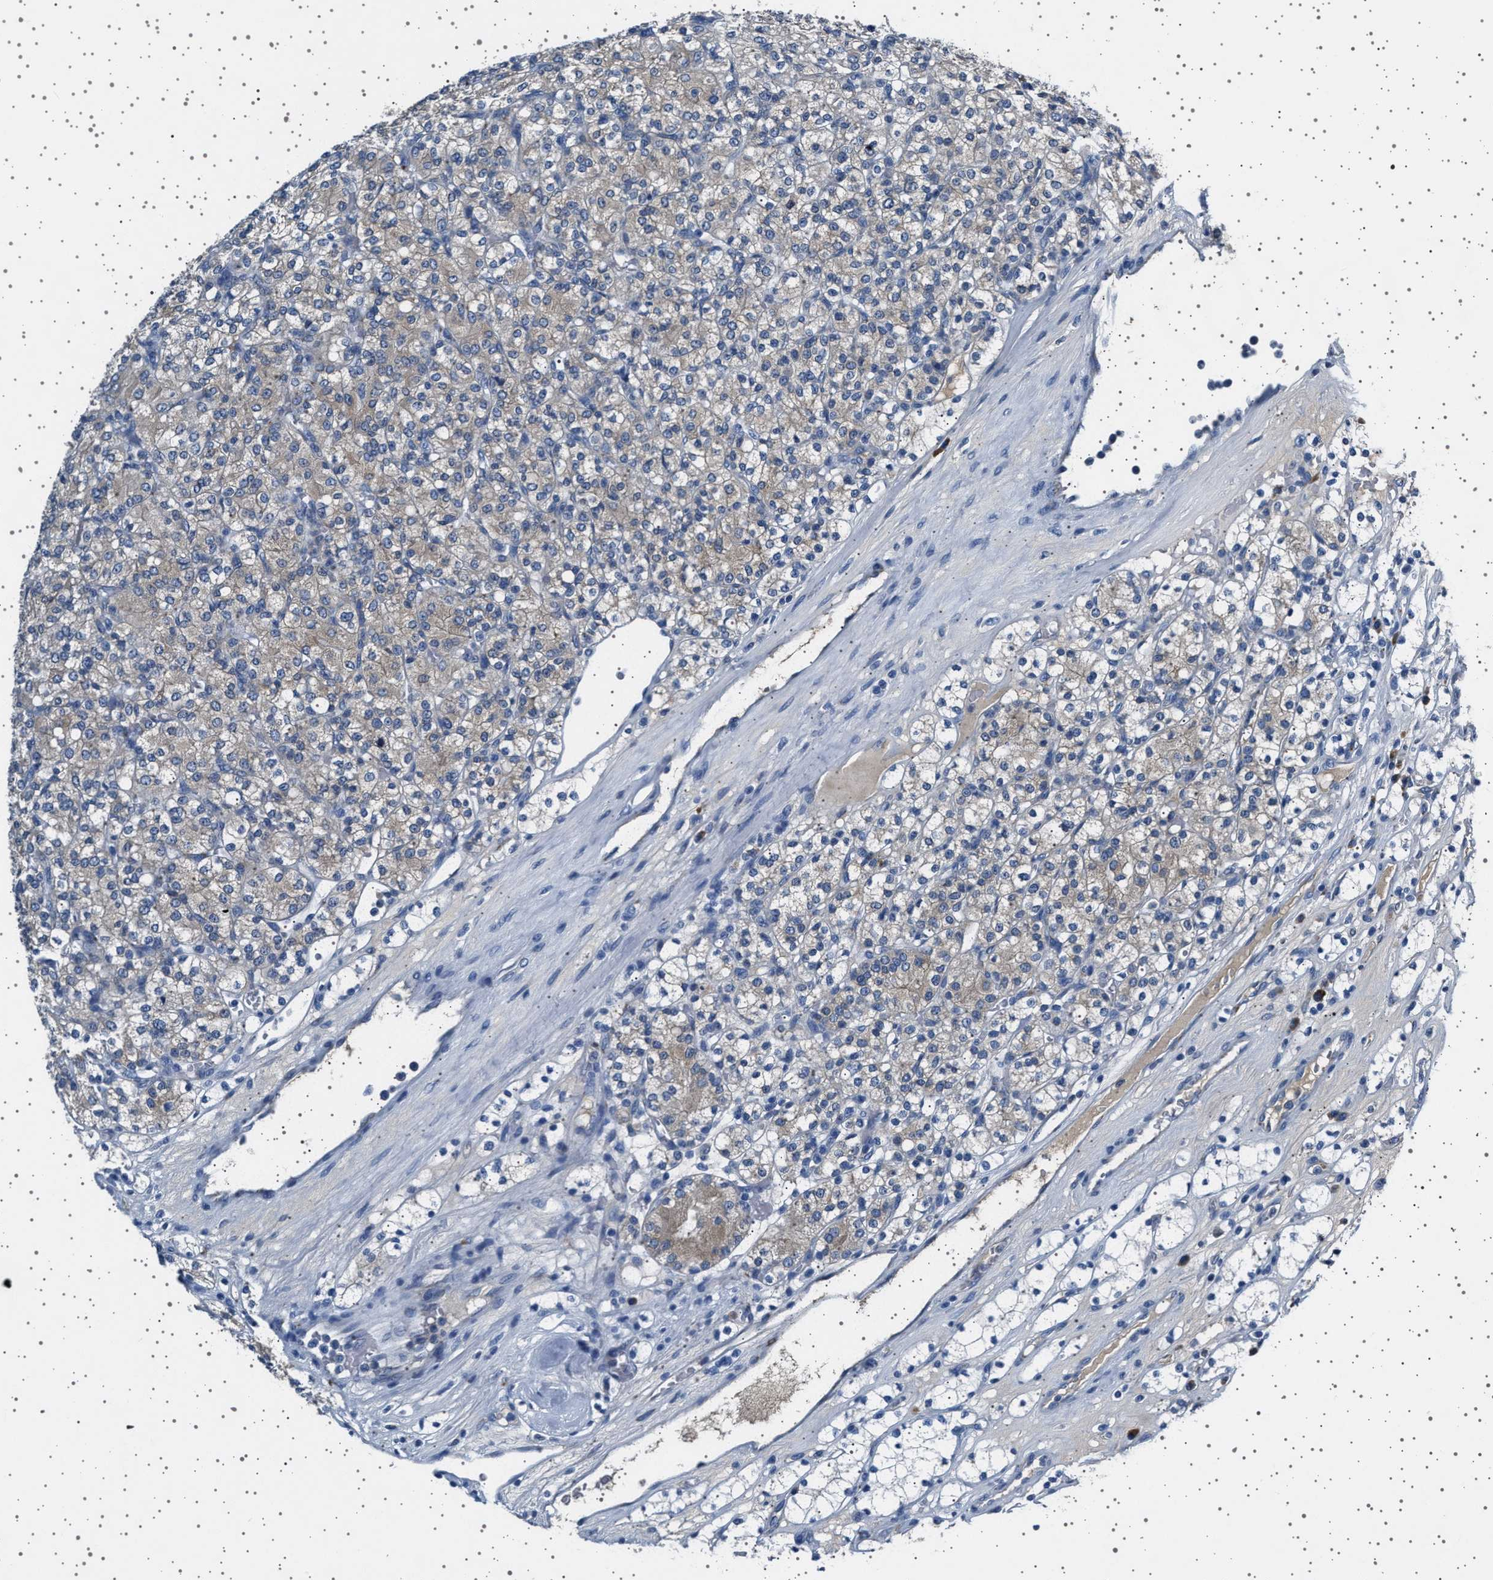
{"staining": {"intensity": "weak", "quantity": "25%-75%", "location": "cytoplasmic/membranous"}, "tissue": "renal cancer", "cell_type": "Tumor cells", "image_type": "cancer", "snomed": [{"axis": "morphology", "description": "Adenocarcinoma, NOS"}, {"axis": "topography", "description": "Kidney"}], "caption": "Renal cancer (adenocarcinoma) stained for a protein shows weak cytoplasmic/membranous positivity in tumor cells.", "gene": "FTCD", "patient": {"sex": "male", "age": 77}}